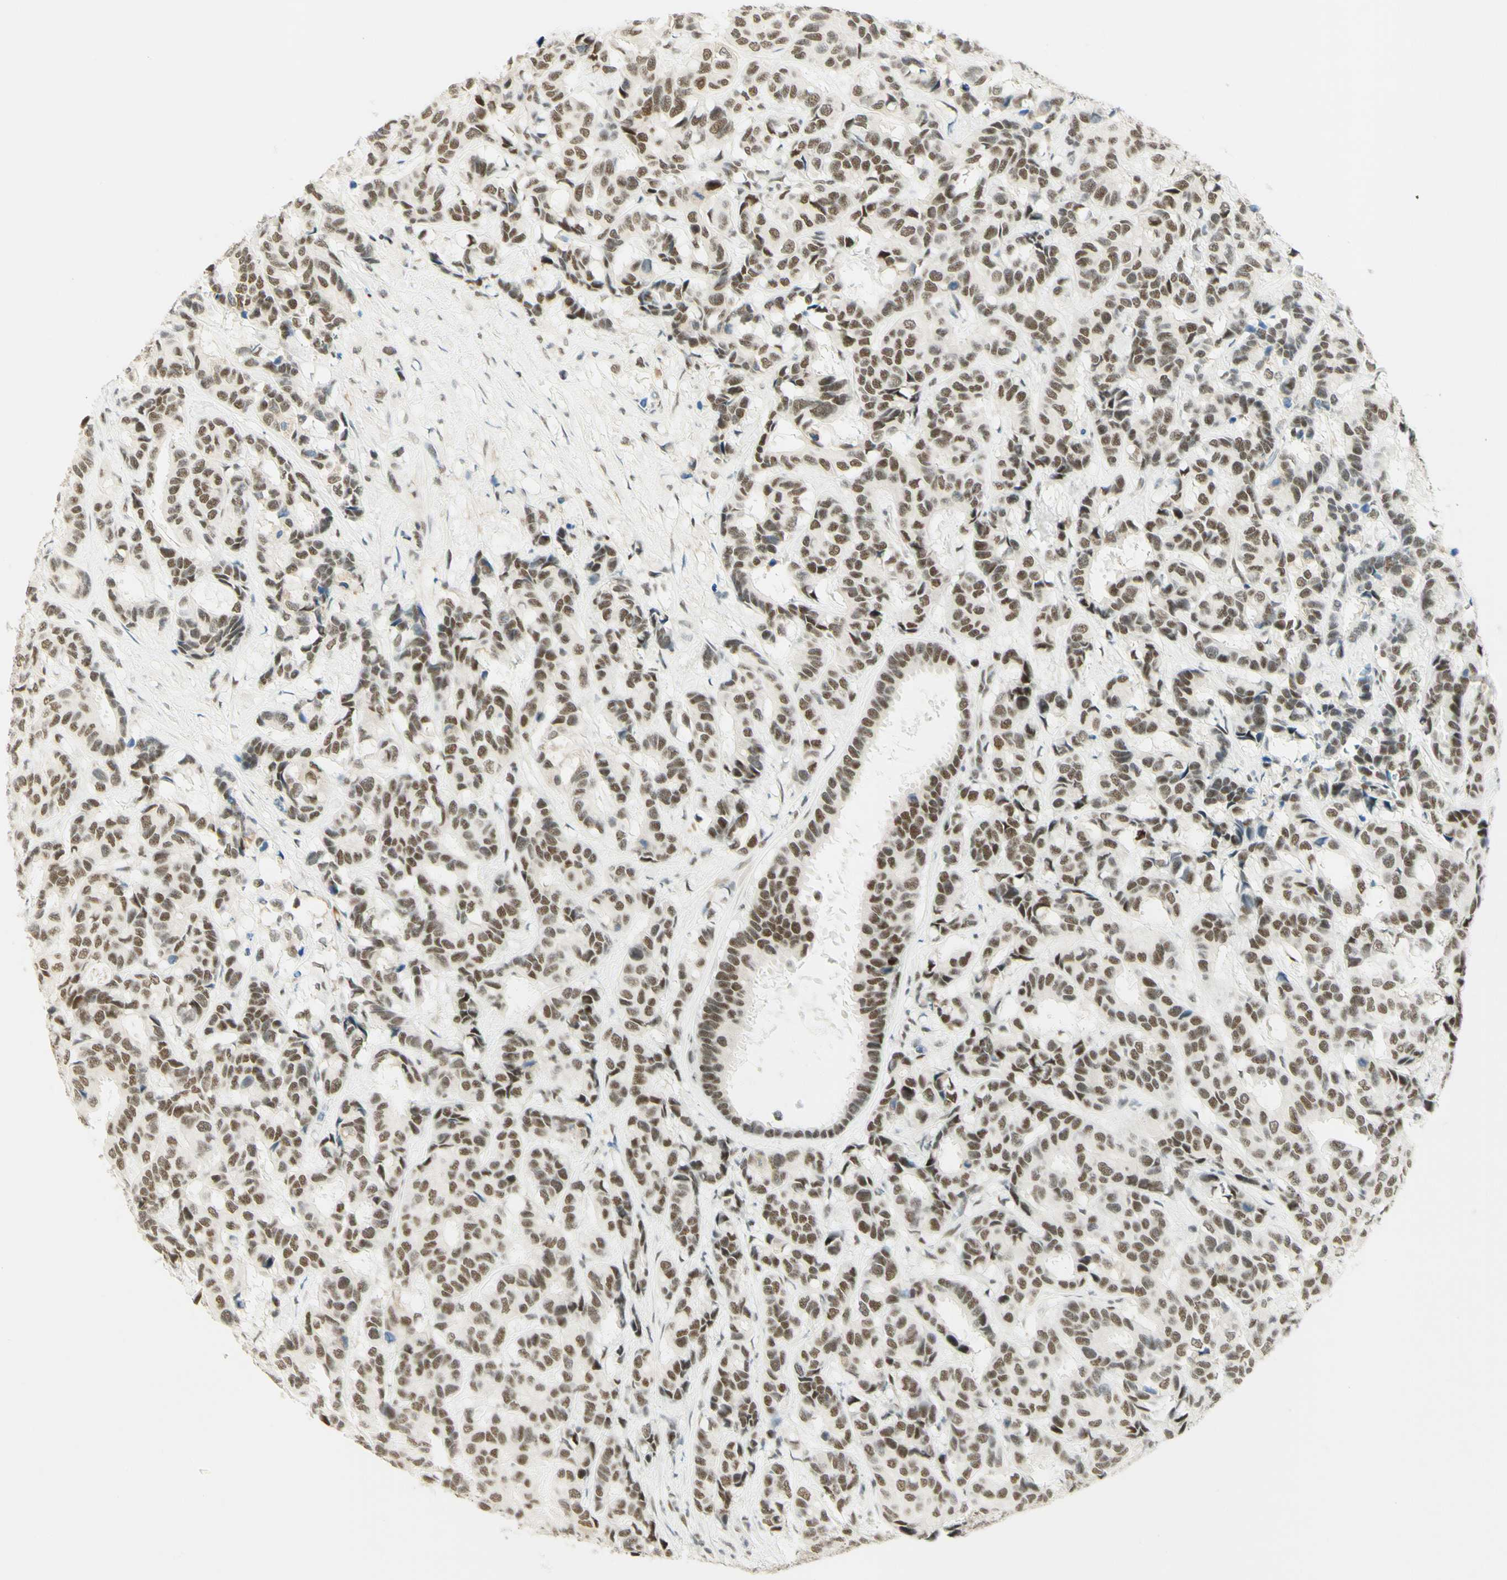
{"staining": {"intensity": "moderate", "quantity": ">75%", "location": "nuclear"}, "tissue": "breast cancer", "cell_type": "Tumor cells", "image_type": "cancer", "snomed": [{"axis": "morphology", "description": "Duct carcinoma"}, {"axis": "topography", "description": "Breast"}], "caption": "A photomicrograph showing moderate nuclear staining in approximately >75% of tumor cells in breast cancer, as visualized by brown immunohistochemical staining.", "gene": "PMS2", "patient": {"sex": "female", "age": 87}}